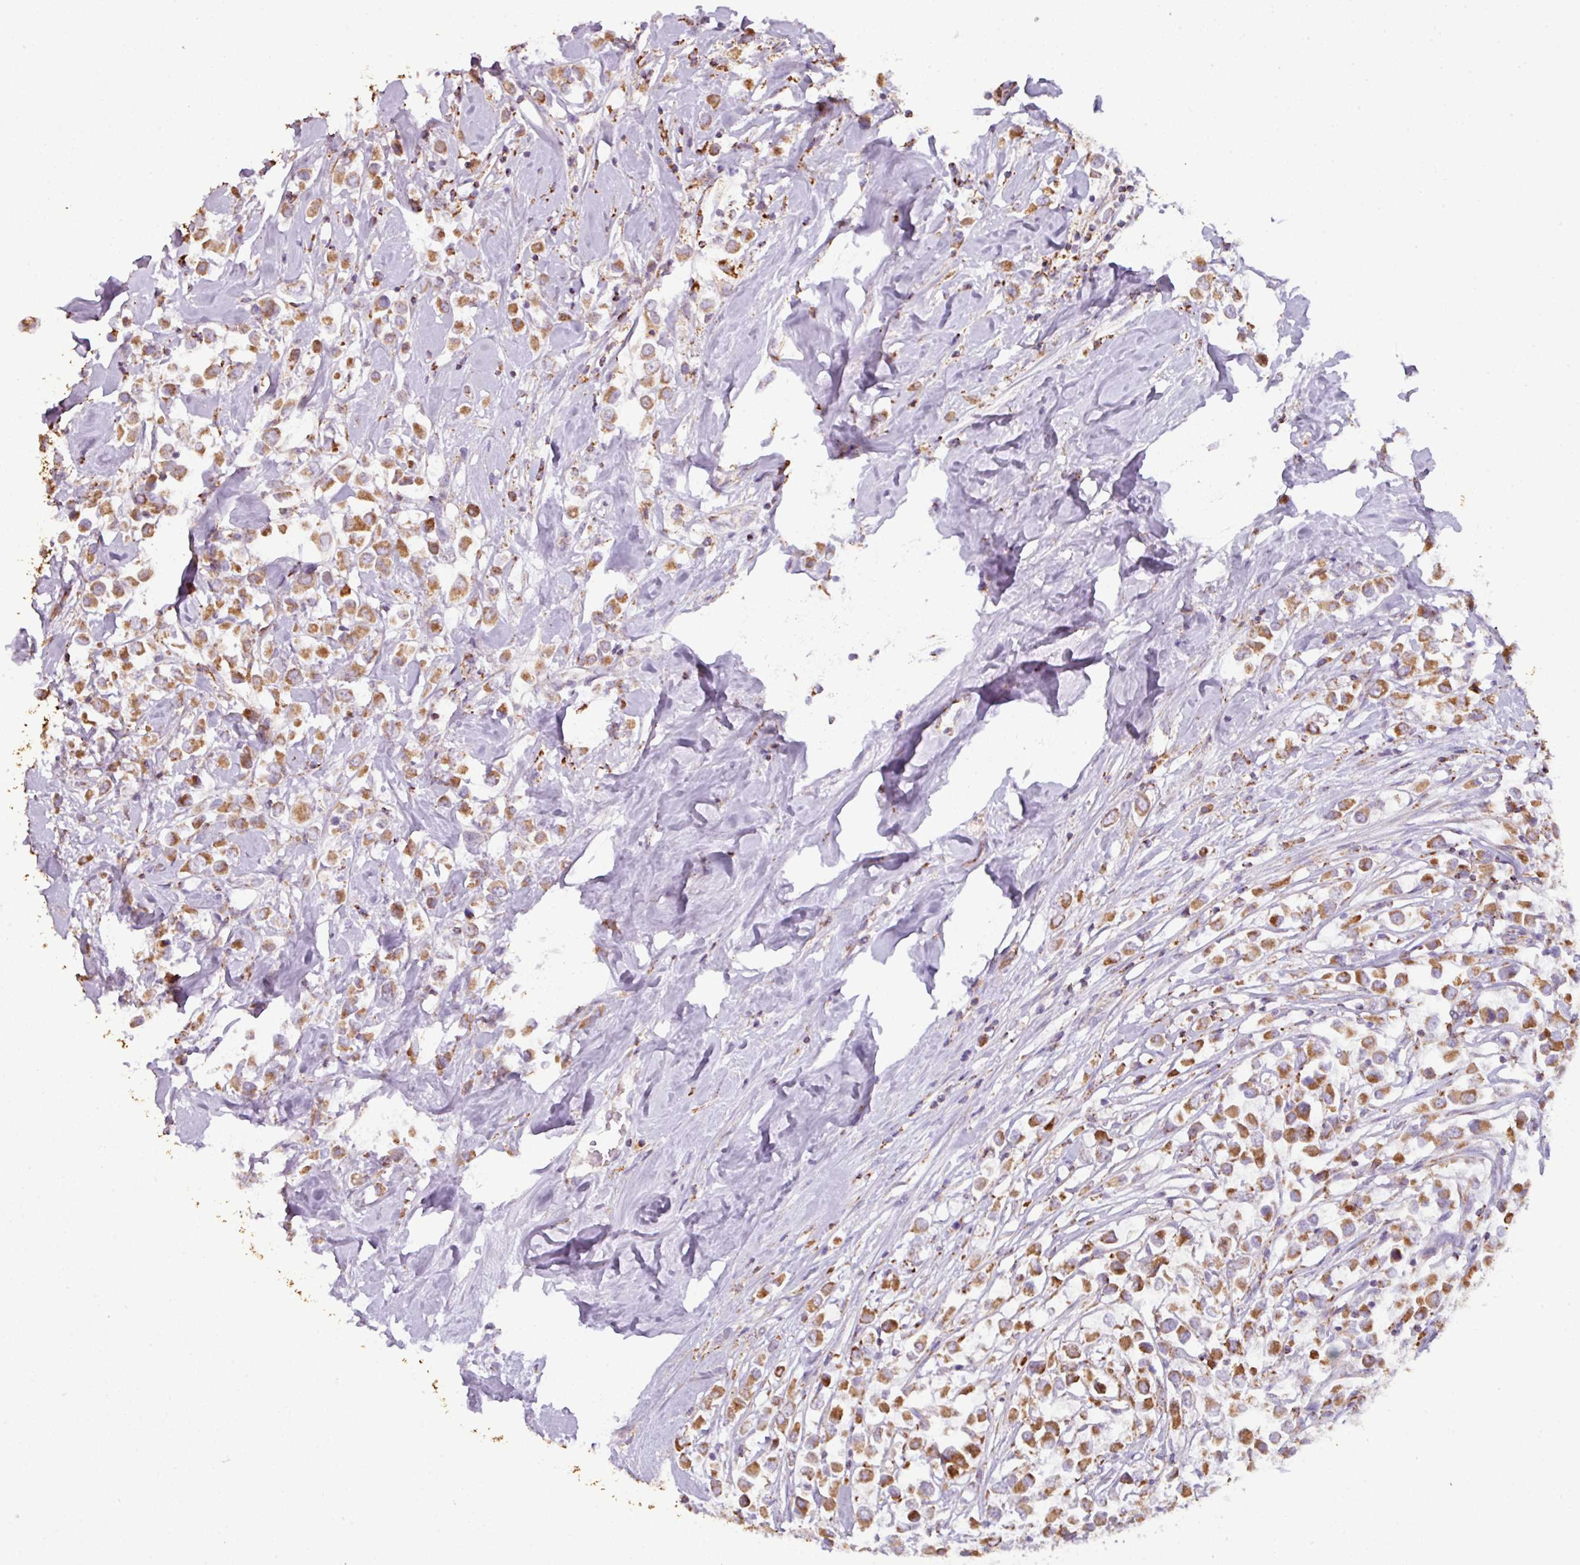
{"staining": {"intensity": "moderate", "quantity": ">75%", "location": "cytoplasmic/membranous"}, "tissue": "breast cancer", "cell_type": "Tumor cells", "image_type": "cancer", "snomed": [{"axis": "morphology", "description": "Duct carcinoma"}, {"axis": "topography", "description": "Breast"}], "caption": "Protein analysis of breast invasive ductal carcinoma tissue demonstrates moderate cytoplasmic/membranous positivity in about >75% of tumor cells.", "gene": "SQOR", "patient": {"sex": "female", "age": 61}}